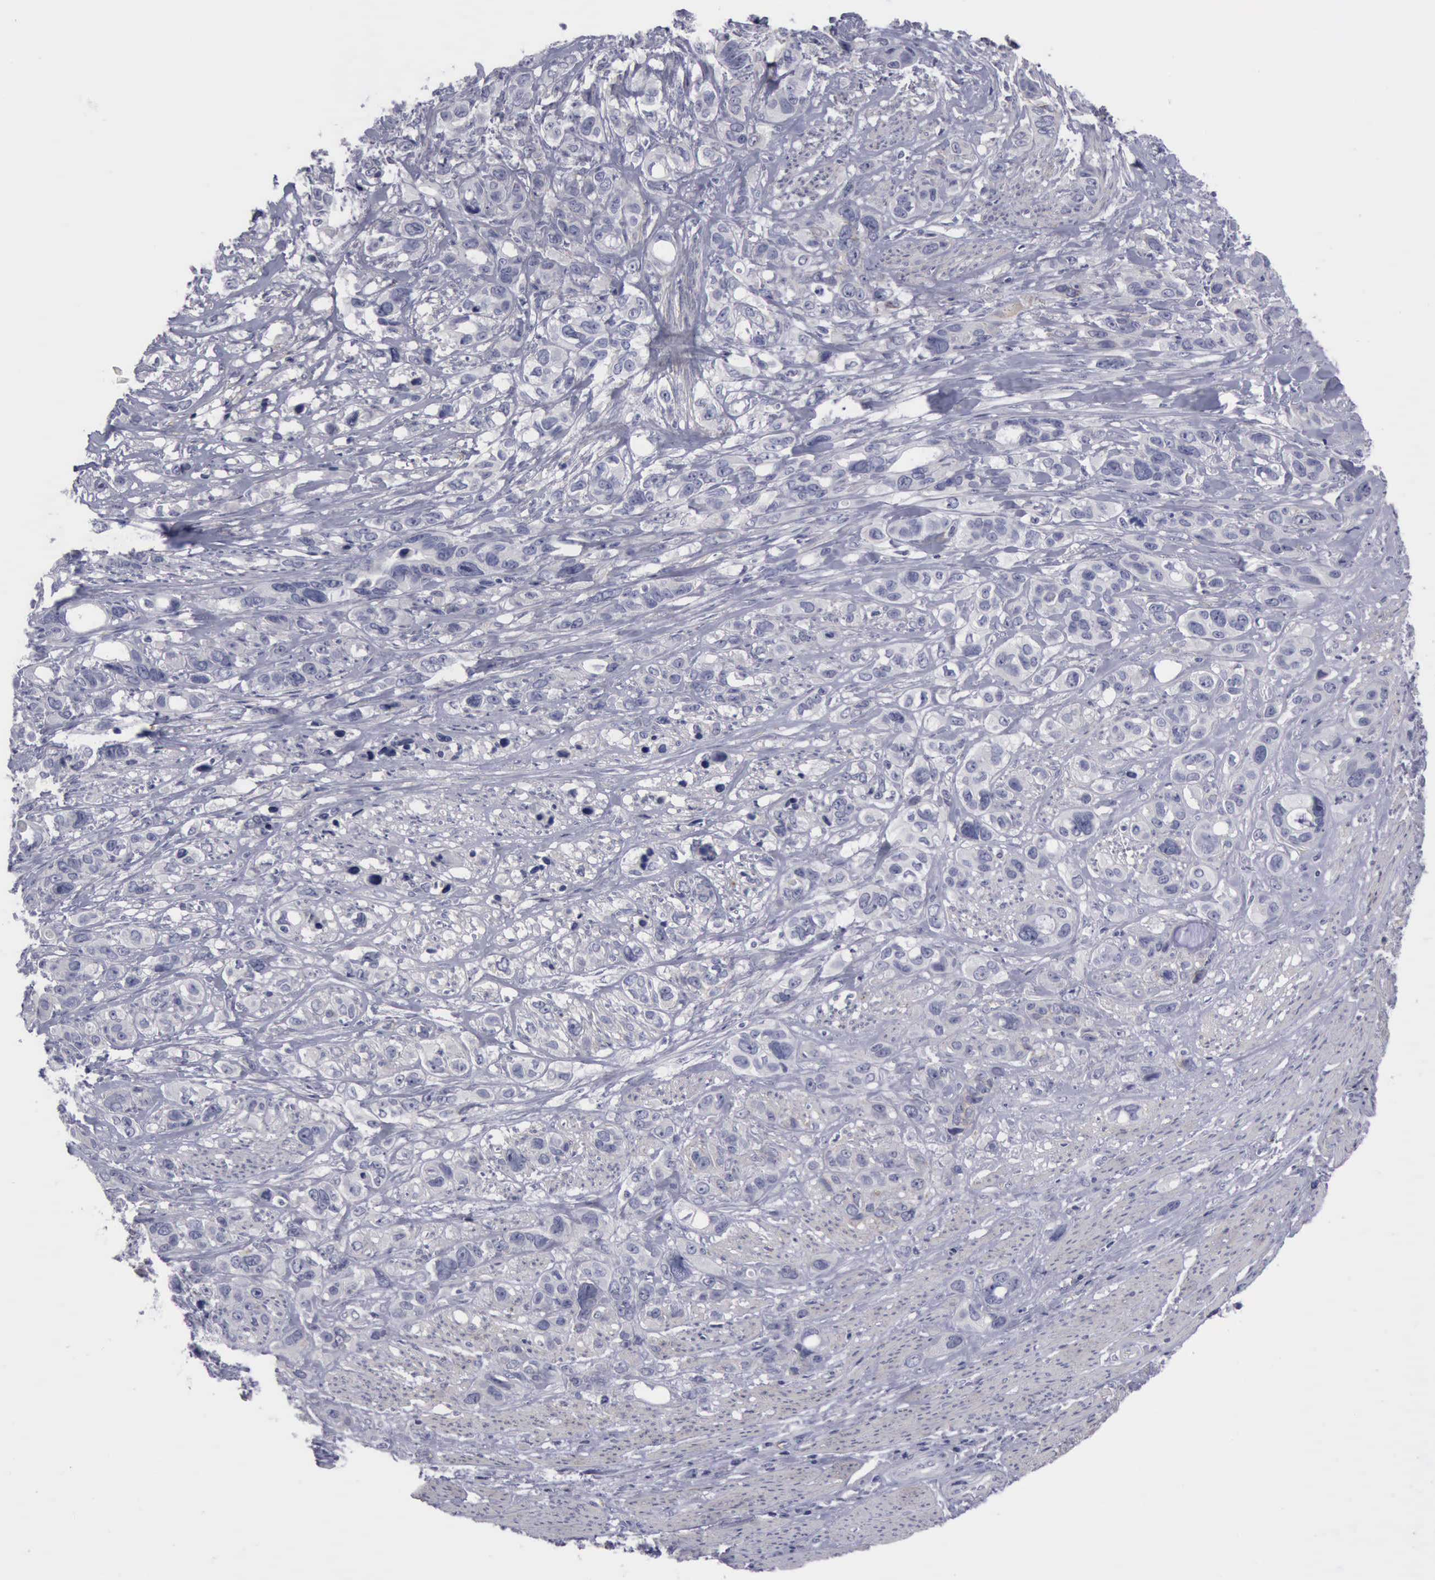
{"staining": {"intensity": "negative", "quantity": "none", "location": "none"}, "tissue": "stomach cancer", "cell_type": "Tumor cells", "image_type": "cancer", "snomed": [{"axis": "morphology", "description": "Adenocarcinoma, NOS"}, {"axis": "topography", "description": "Stomach, upper"}], "caption": "A micrograph of stomach cancer (adenocarcinoma) stained for a protein reveals no brown staining in tumor cells.", "gene": "CDH2", "patient": {"sex": "male", "age": 47}}